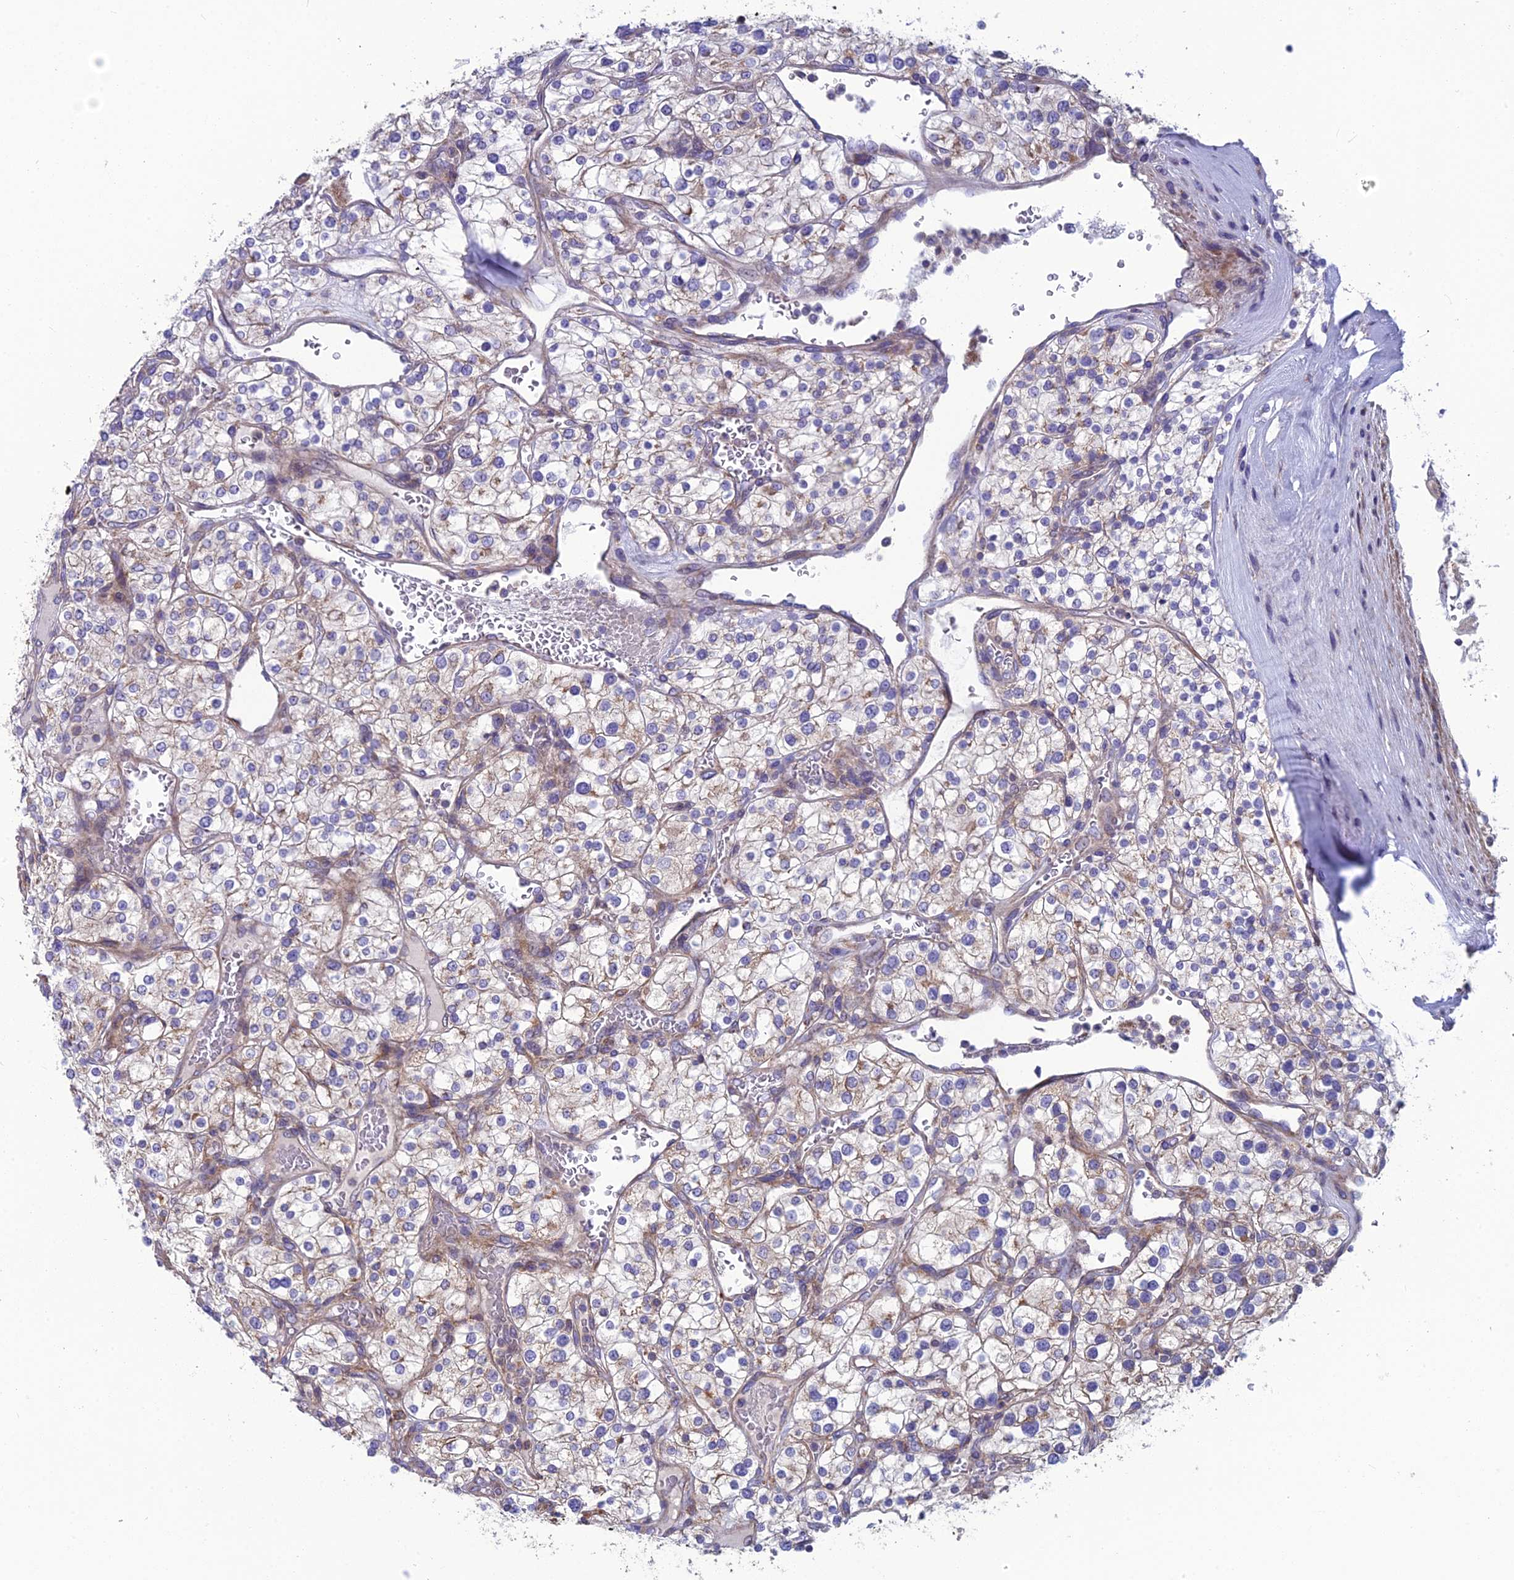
{"staining": {"intensity": "negative", "quantity": "none", "location": "none"}, "tissue": "renal cancer", "cell_type": "Tumor cells", "image_type": "cancer", "snomed": [{"axis": "morphology", "description": "Adenocarcinoma, NOS"}, {"axis": "topography", "description": "Kidney"}], "caption": "IHC photomicrograph of renal cancer (adenocarcinoma) stained for a protein (brown), which exhibits no expression in tumor cells. (DAB IHC, high magnification).", "gene": "BLTP2", "patient": {"sex": "male", "age": 80}}